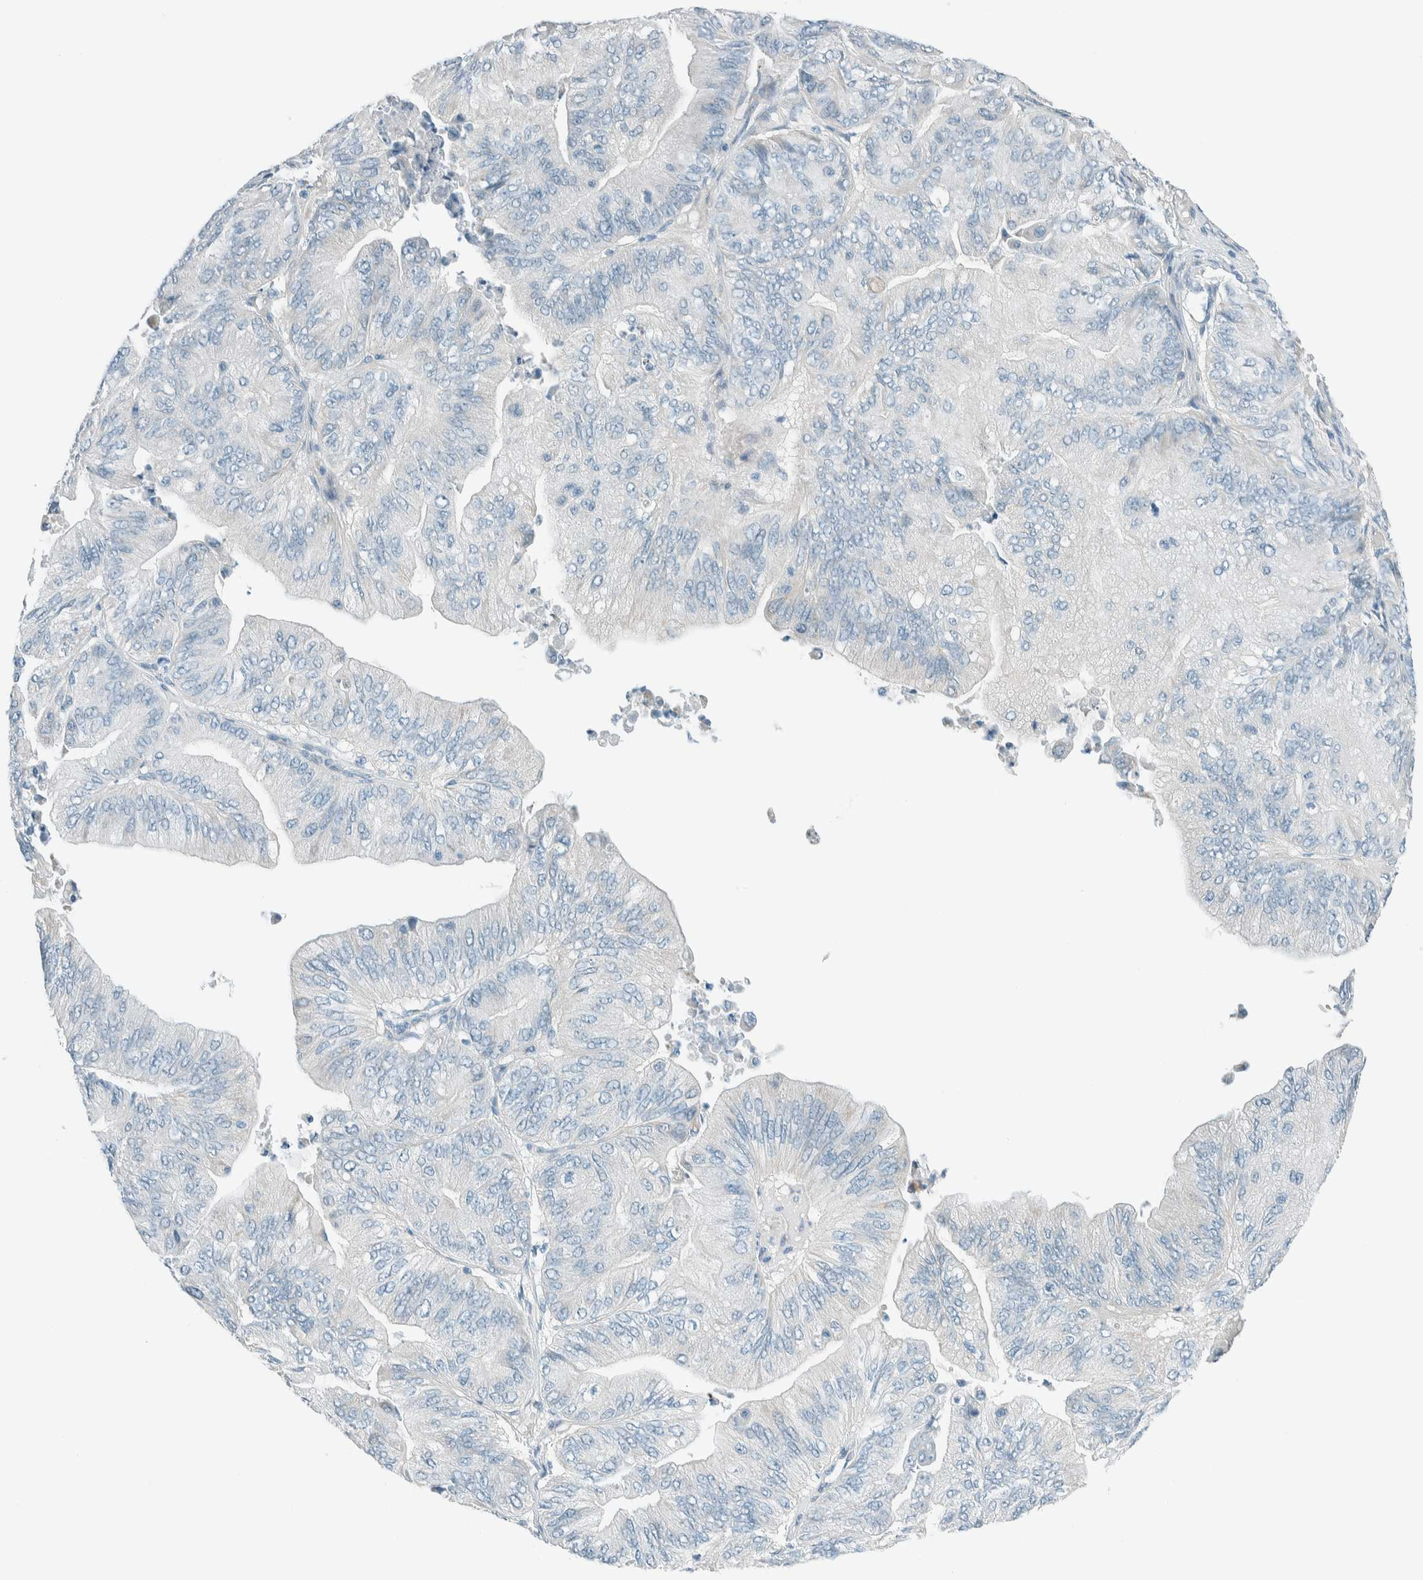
{"staining": {"intensity": "negative", "quantity": "none", "location": "none"}, "tissue": "ovarian cancer", "cell_type": "Tumor cells", "image_type": "cancer", "snomed": [{"axis": "morphology", "description": "Cystadenocarcinoma, mucinous, NOS"}, {"axis": "topography", "description": "Ovary"}], "caption": "Immunohistochemistry photomicrograph of neoplastic tissue: ovarian mucinous cystadenocarcinoma stained with DAB (3,3'-diaminobenzidine) demonstrates no significant protein expression in tumor cells. (Stains: DAB immunohistochemistry (IHC) with hematoxylin counter stain, Microscopy: brightfield microscopy at high magnification).", "gene": "ALDH7A1", "patient": {"sex": "female", "age": 61}}